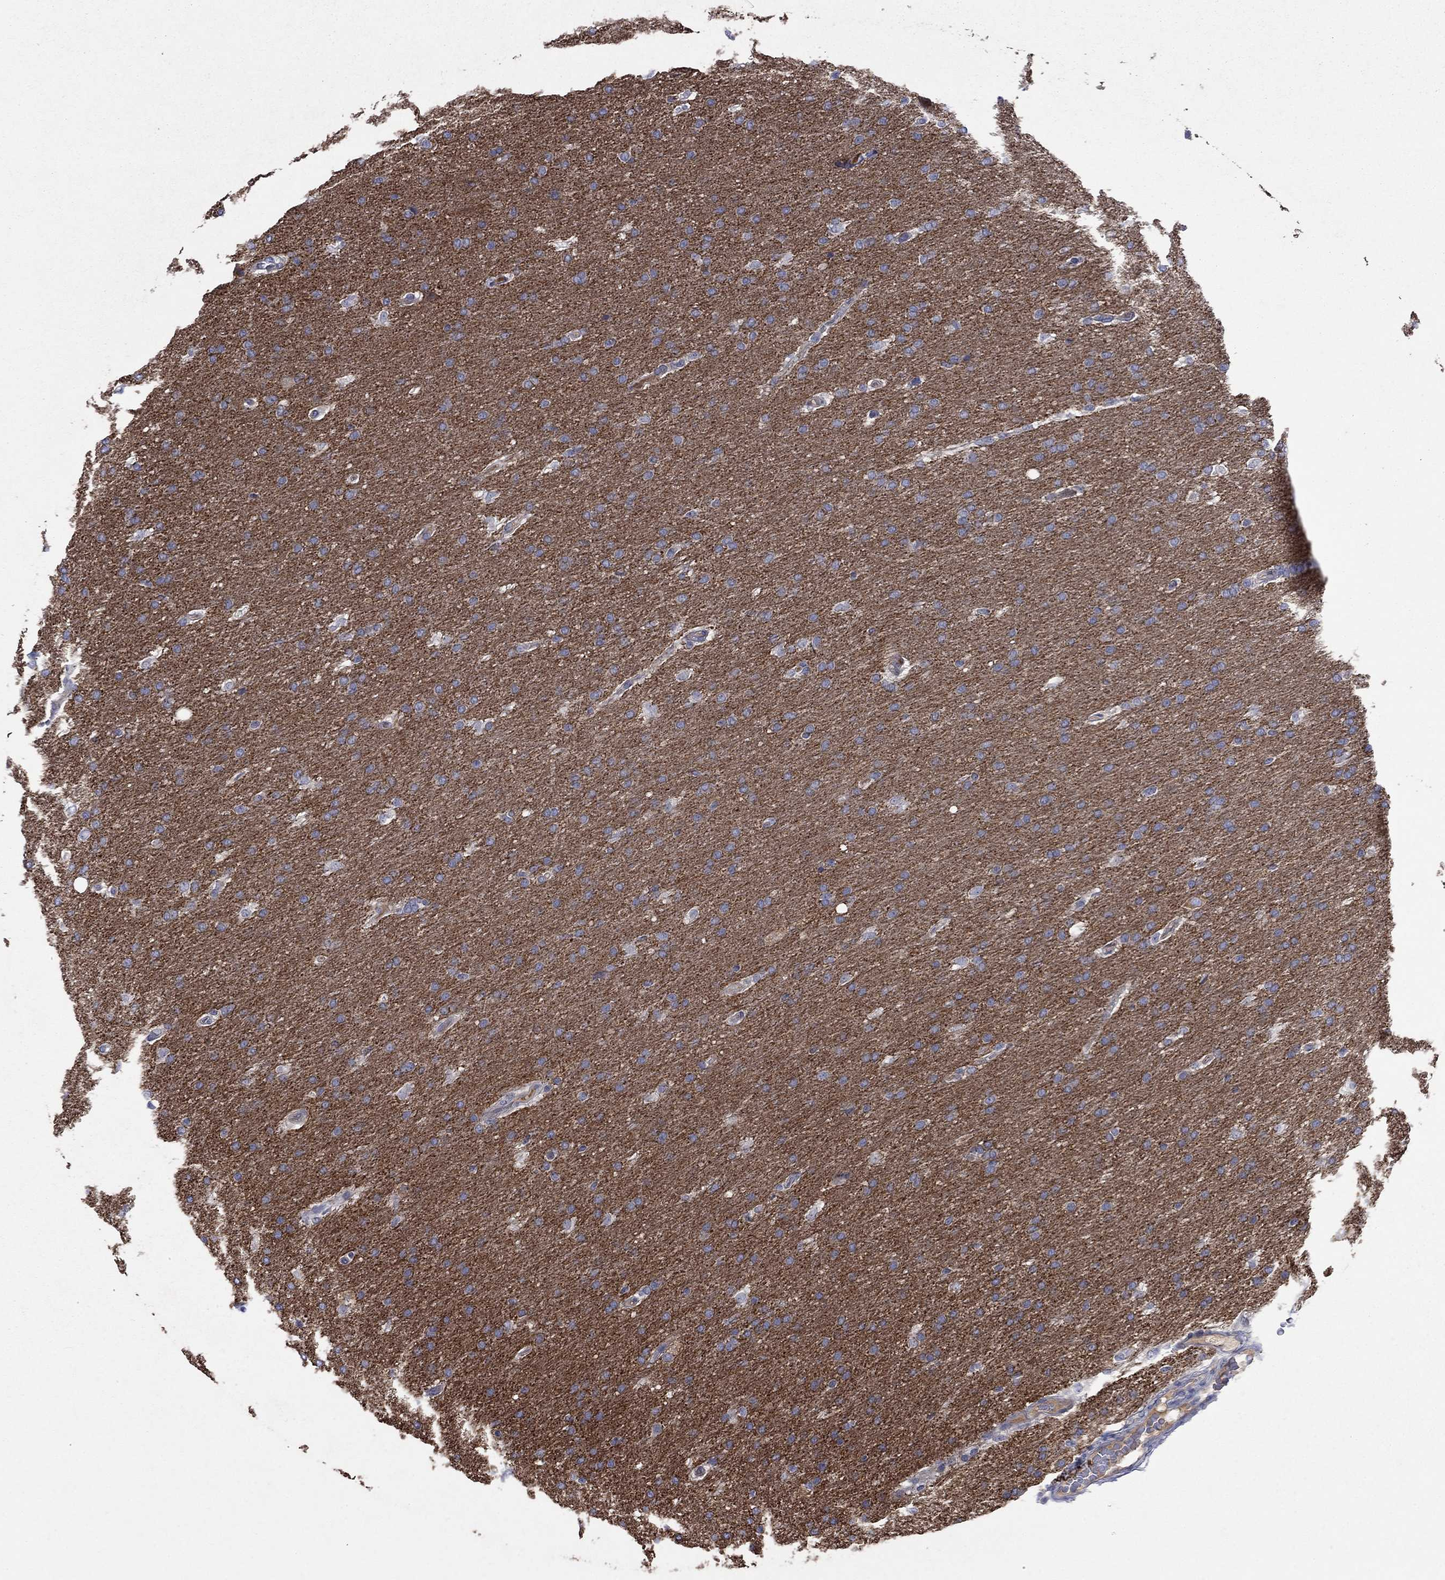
{"staining": {"intensity": "negative", "quantity": "none", "location": "none"}, "tissue": "glioma", "cell_type": "Tumor cells", "image_type": "cancer", "snomed": [{"axis": "morphology", "description": "Glioma, malignant, Low grade"}, {"axis": "topography", "description": "Brain"}], "caption": "Tumor cells are negative for brown protein staining in low-grade glioma (malignant).", "gene": "PLCL2", "patient": {"sex": "female", "age": 37}}